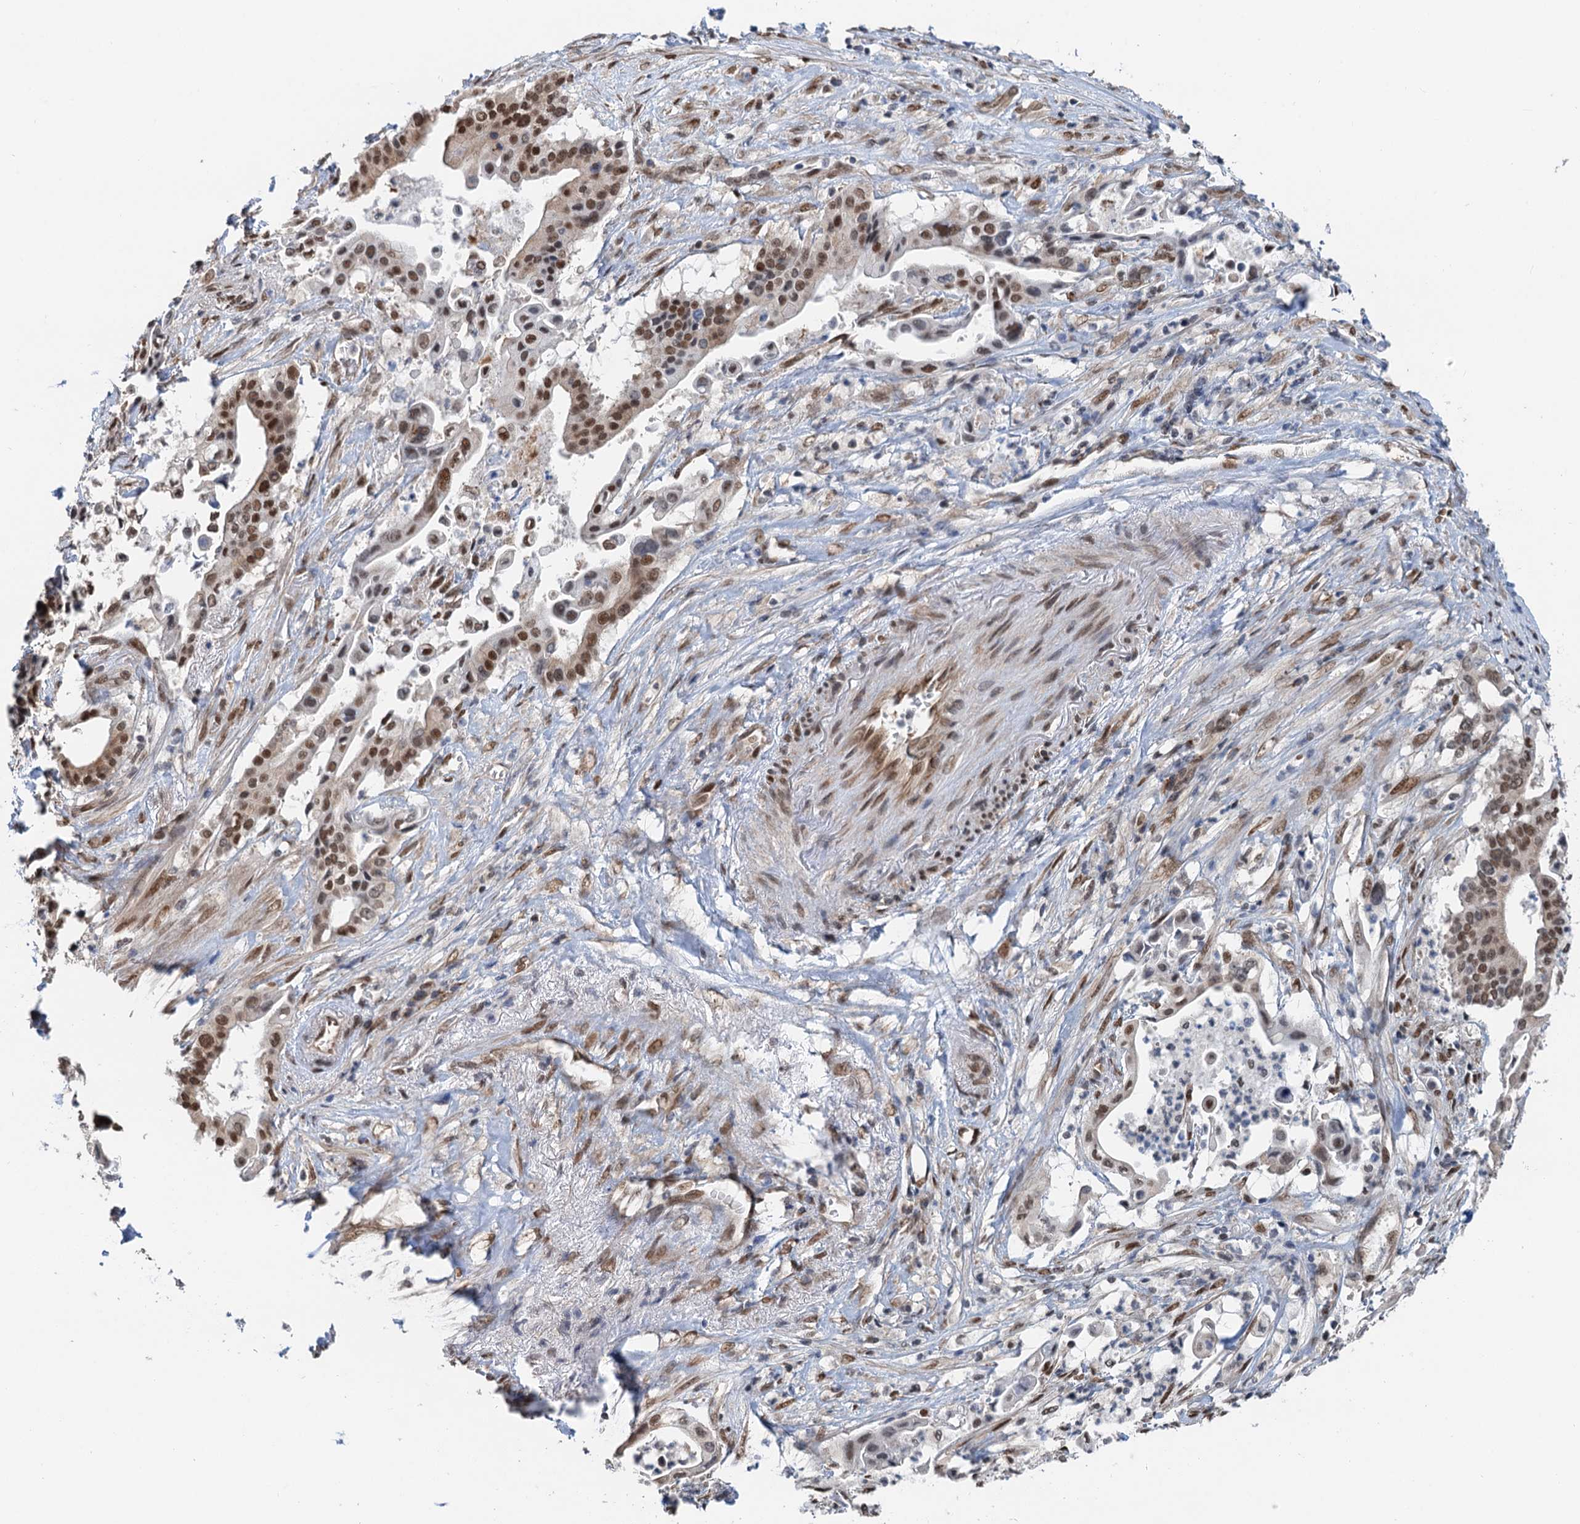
{"staining": {"intensity": "moderate", "quantity": ">75%", "location": "nuclear"}, "tissue": "pancreatic cancer", "cell_type": "Tumor cells", "image_type": "cancer", "snomed": [{"axis": "morphology", "description": "Adenocarcinoma, NOS"}, {"axis": "topography", "description": "Pancreas"}], "caption": "There is medium levels of moderate nuclear positivity in tumor cells of pancreatic cancer, as demonstrated by immunohistochemical staining (brown color).", "gene": "CFDP1", "patient": {"sex": "female", "age": 77}}